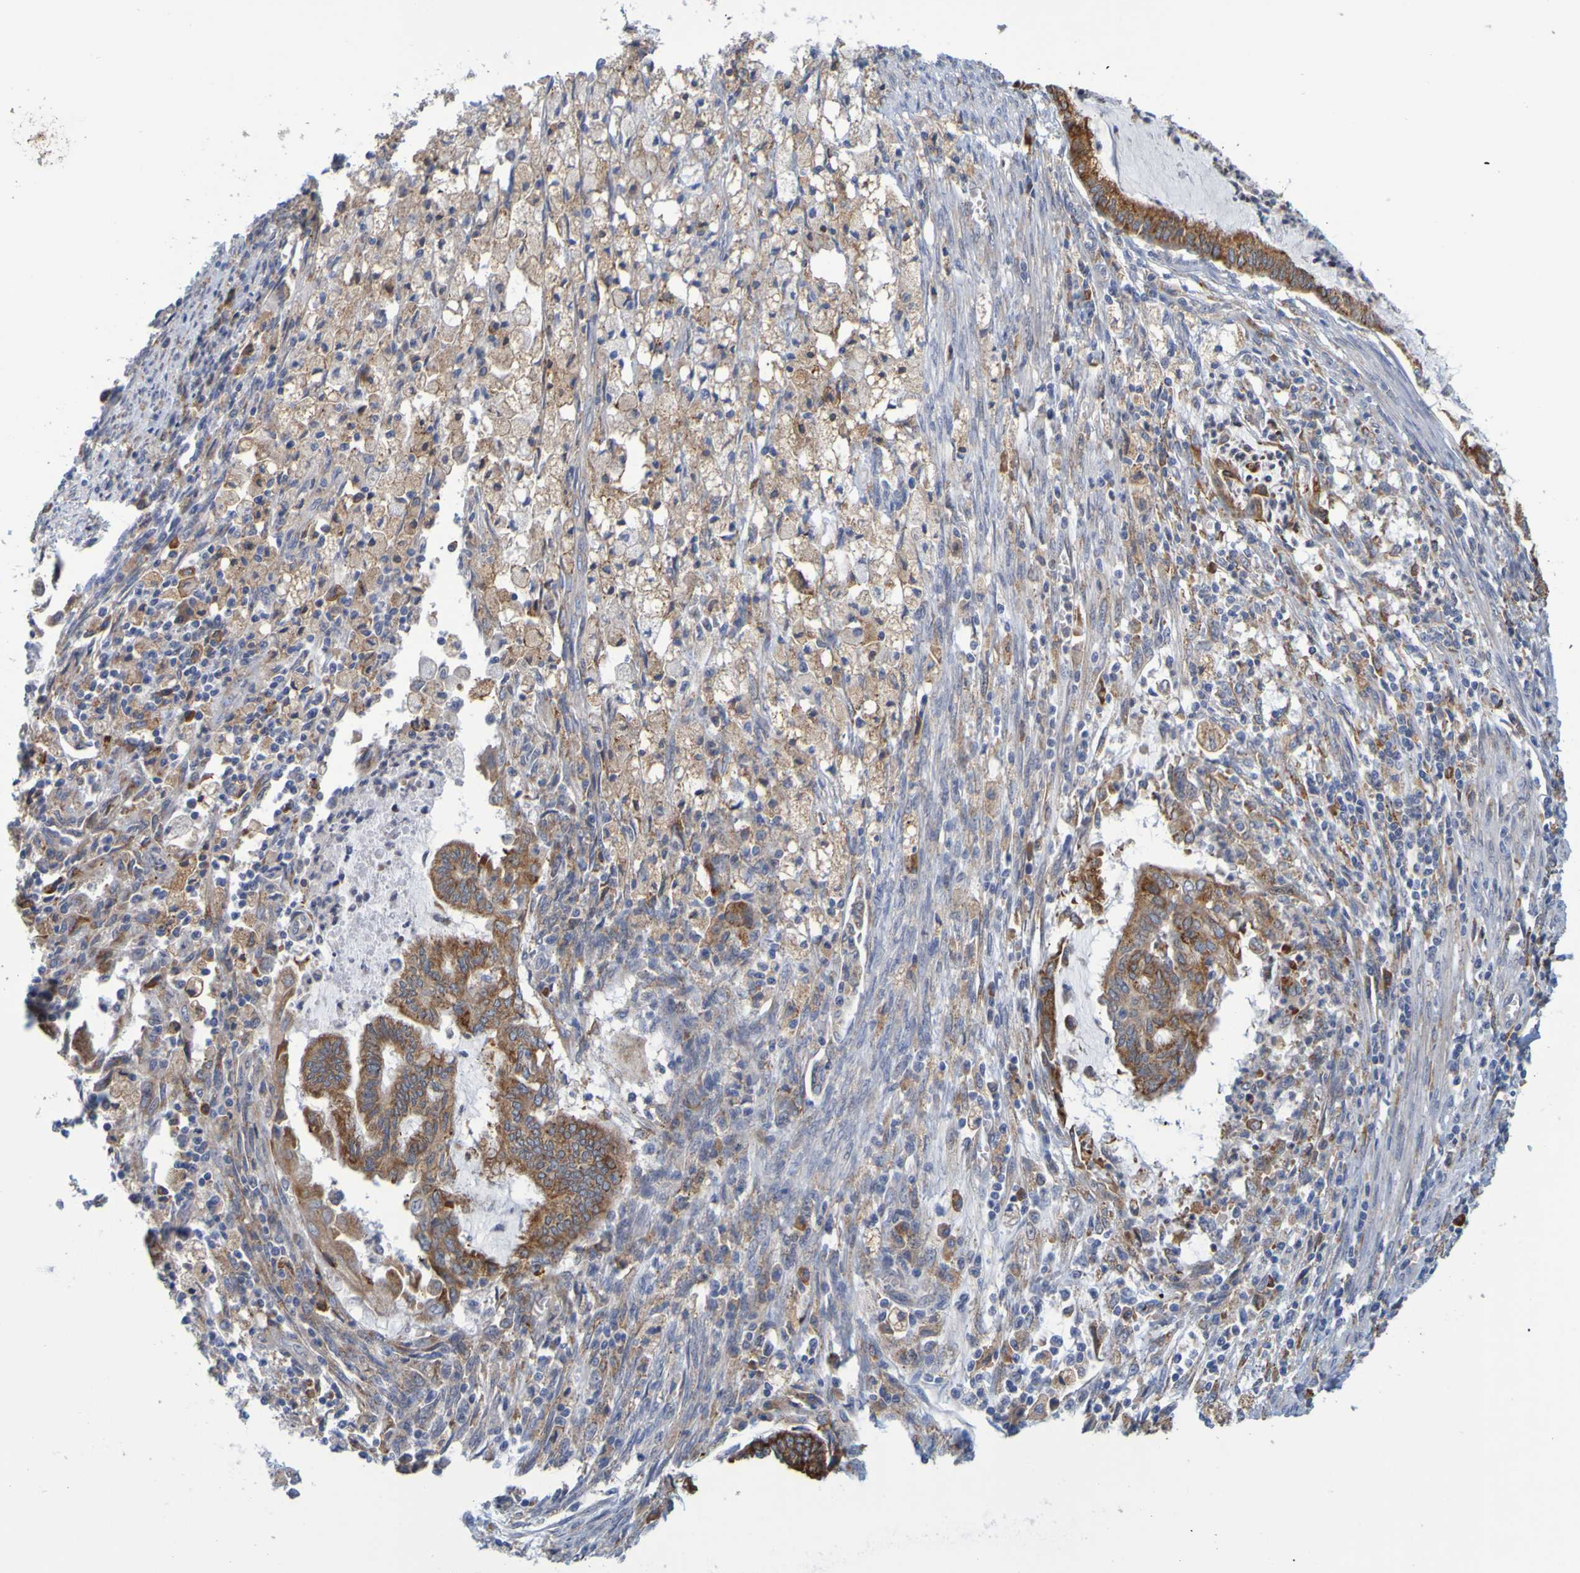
{"staining": {"intensity": "moderate", "quantity": ">75%", "location": "cytoplasmic/membranous"}, "tissue": "cervical cancer", "cell_type": "Tumor cells", "image_type": "cancer", "snomed": [{"axis": "morphology", "description": "Normal tissue, NOS"}, {"axis": "morphology", "description": "Adenocarcinoma, NOS"}, {"axis": "topography", "description": "Cervix"}, {"axis": "topography", "description": "Endometrium"}], "caption": "This photomicrograph displays immunohistochemistry (IHC) staining of human cervical cancer (adenocarcinoma), with medium moderate cytoplasmic/membranous positivity in approximately >75% of tumor cells.", "gene": "SIL1", "patient": {"sex": "female", "age": 86}}